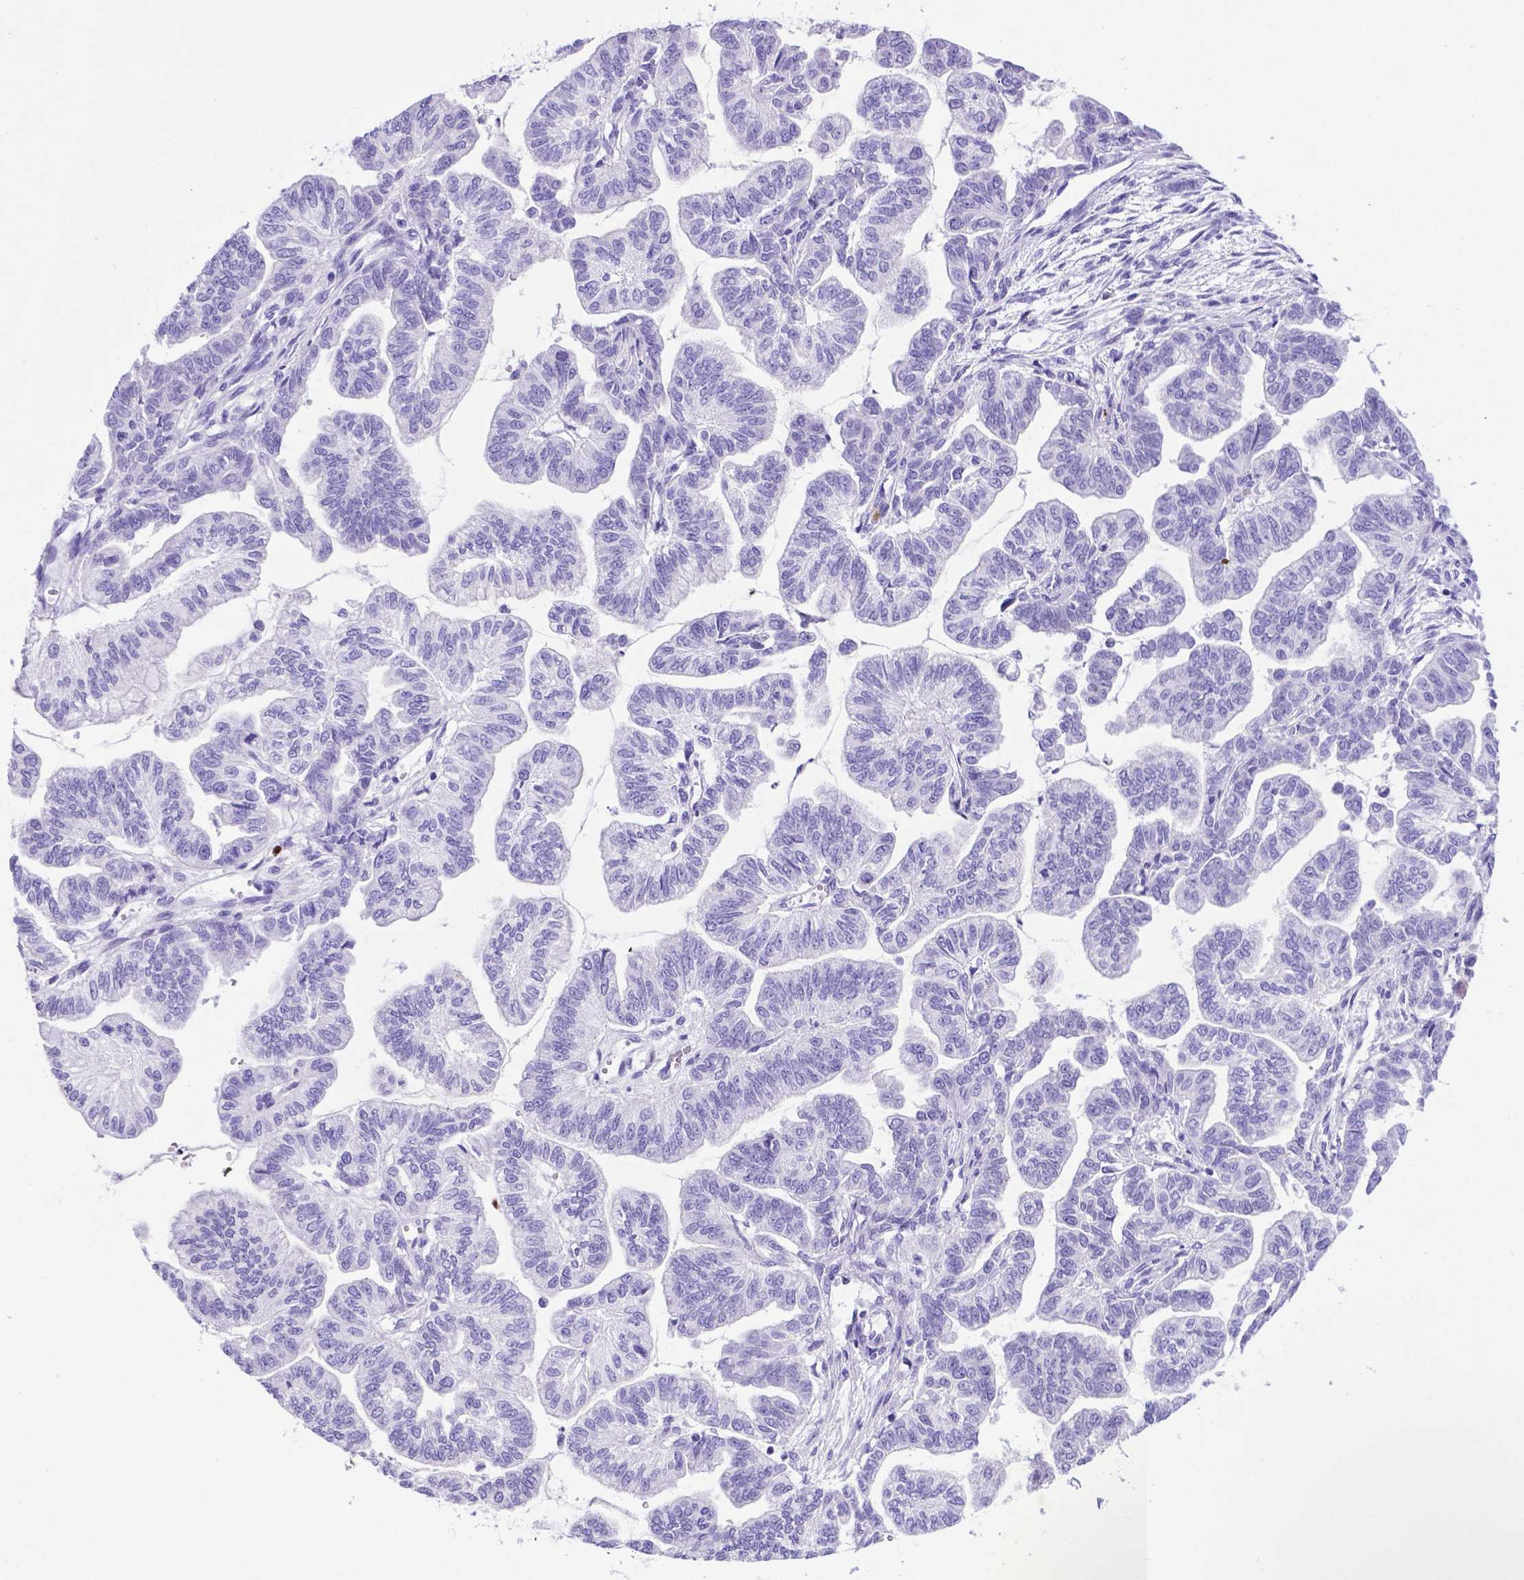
{"staining": {"intensity": "negative", "quantity": "none", "location": "none"}, "tissue": "stomach cancer", "cell_type": "Tumor cells", "image_type": "cancer", "snomed": [{"axis": "morphology", "description": "Adenocarcinoma, NOS"}, {"axis": "topography", "description": "Stomach"}], "caption": "DAB immunohistochemical staining of human adenocarcinoma (stomach) displays no significant positivity in tumor cells.", "gene": "LZTR1", "patient": {"sex": "male", "age": 83}}